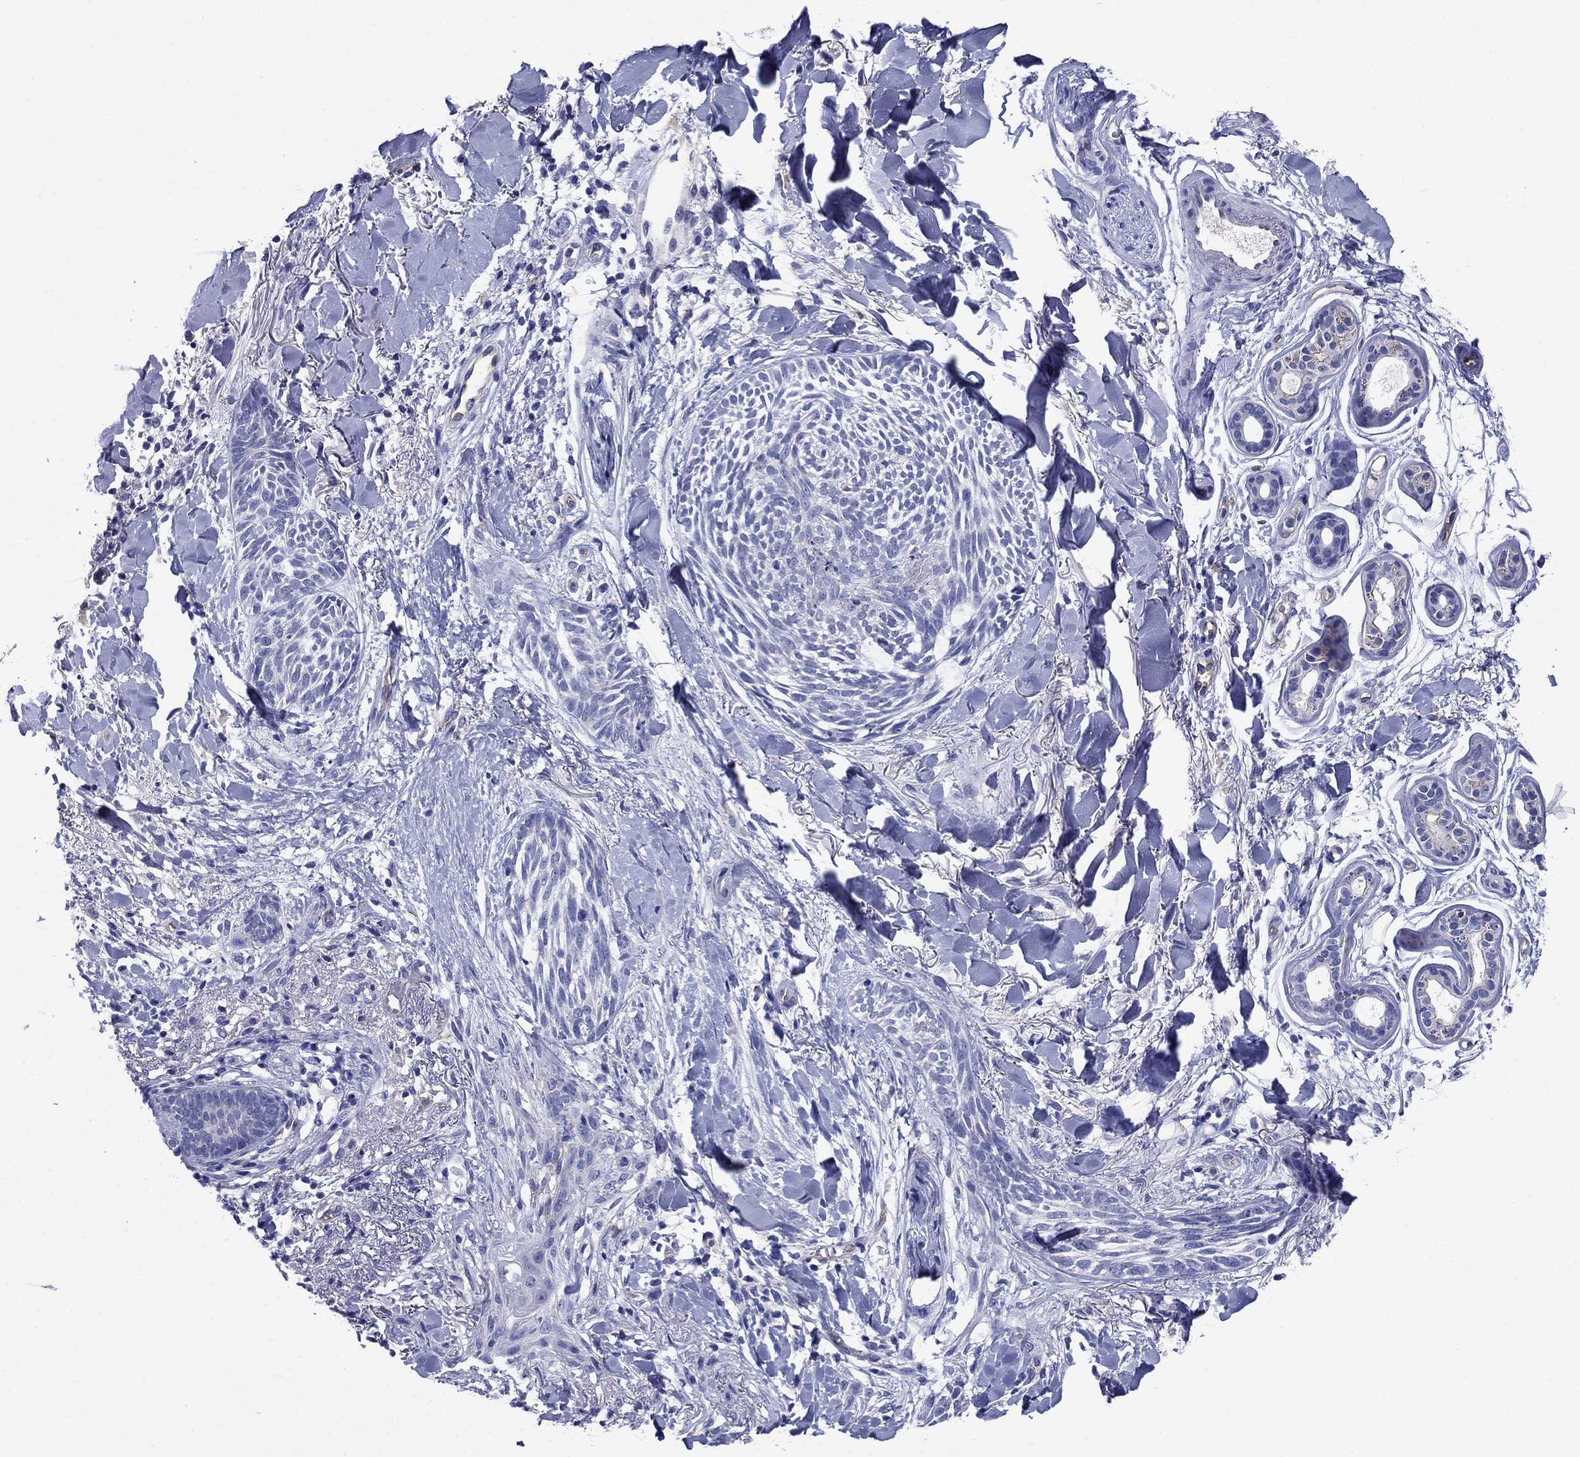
{"staining": {"intensity": "negative", "quantity": "none", "location": "none"}, "tissue": "skin cancer", "cell_type": "Tumor cells", "image_type": "cancer", "snomed": [{"axis": "morphology", "description": "Normal tissue, NOS"}, {"axis": "morphology", "description": "Basal cell carcinoma"}, {"axis": "topography", "description": "Skin"}], "caption": "Immunohistochemistry (IHC) of skin cancer shows no expression in tumor cells.", "gene": "SMCP", "patient": {"sex": "male", "age": 84}}